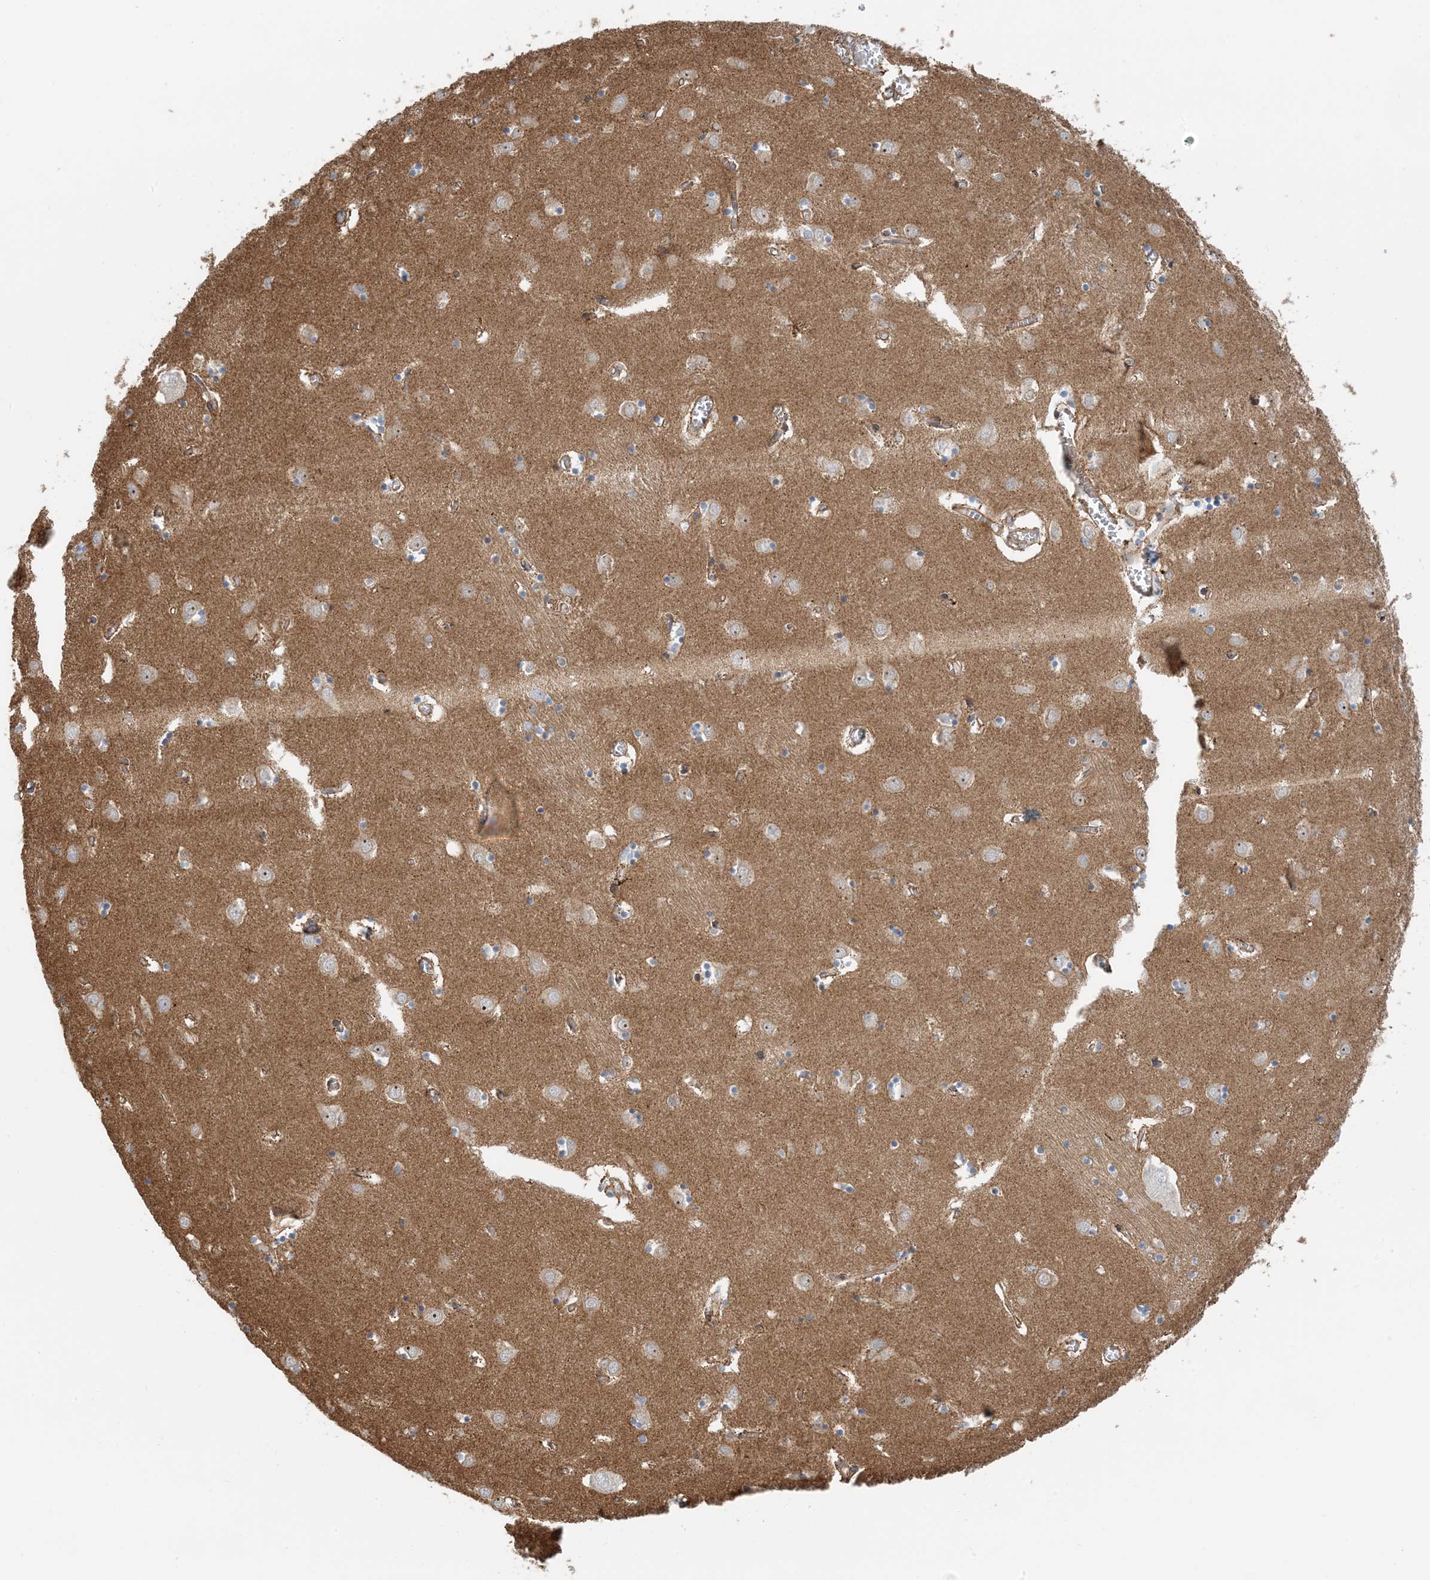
{"staining": {"intensity": "negative", "quantity": "none", "location": "none"}, "tissue": "caudate", "cell_type": "Glial cells", "image_type": "normal", "snomed": [{"axis": "morphology", "description": "Normal tissue, NOS"}, {"axis": "topography", "description": "Lateral ventricle wall"}], "caption": "This is a histopathology image of immunohistochemistry staining of benign caudate, which shows no staining in glial cells. The staining was performed using DAB to visualize the protein expression in brown, while the nuclei were stained in blue with hematoxylin (Magnification: 20x).", "gene": "MYL5", "patient": {"sex": "male", "age": 70}}